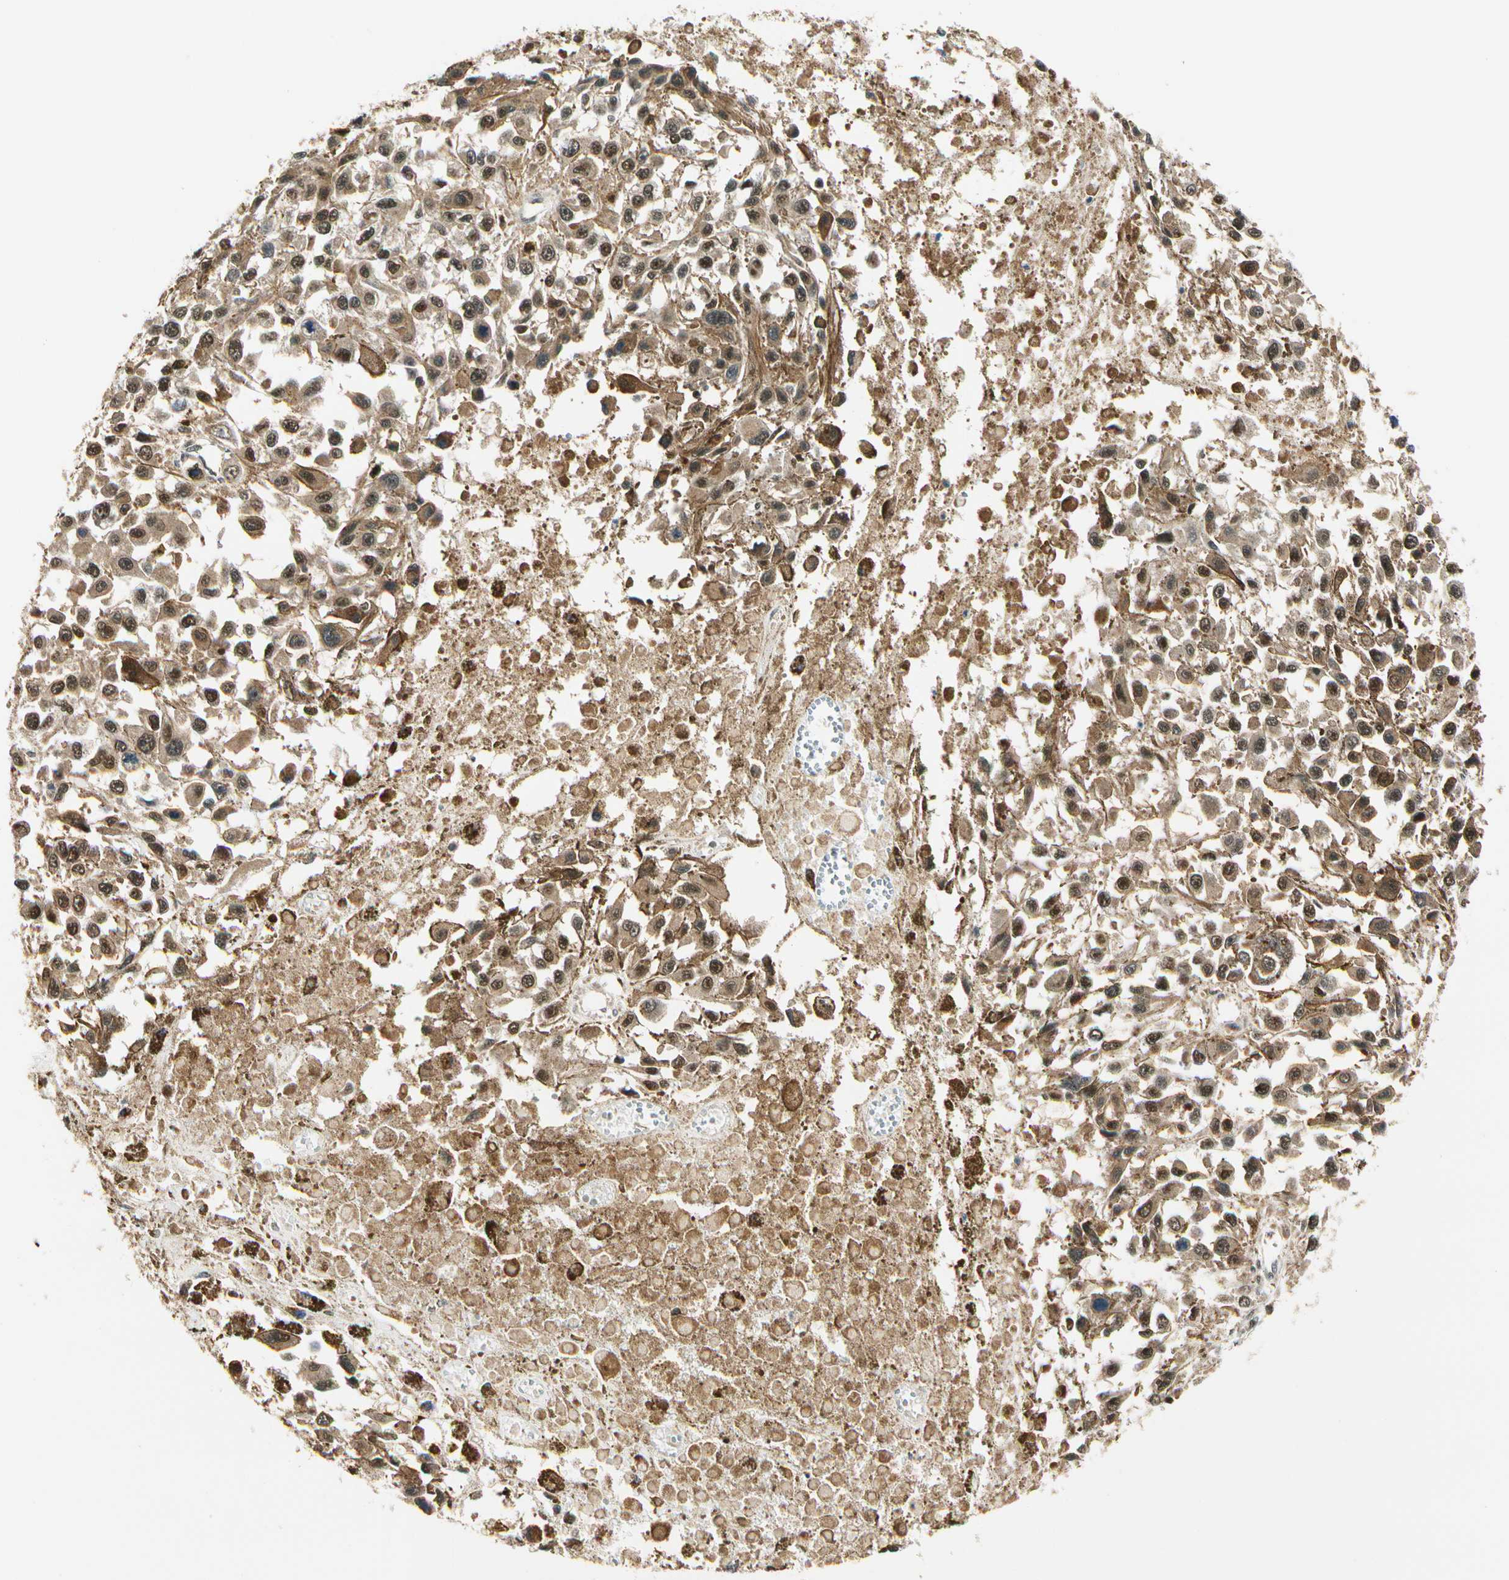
{"staining": {"intensity": "strong", "quantity": ">75%", "location": "cytoplasmic/membranous"}, "tissue": "melanoma", "cell_type": "Tumor cells", "image_type": "cancer", "snomed": [{"axis": "morphology", "description": "Malignant melanoma, Metastatic site"}, {"axis": "topography", "description": "Lymph node"}], "caption": "Tumor cells display strong cytoplasmic/membranous expression in about >75% of cells in malignant melanoma (metastatic site).", "gene": "PDK2", "patient": {"sex": "male", "age": 59}}